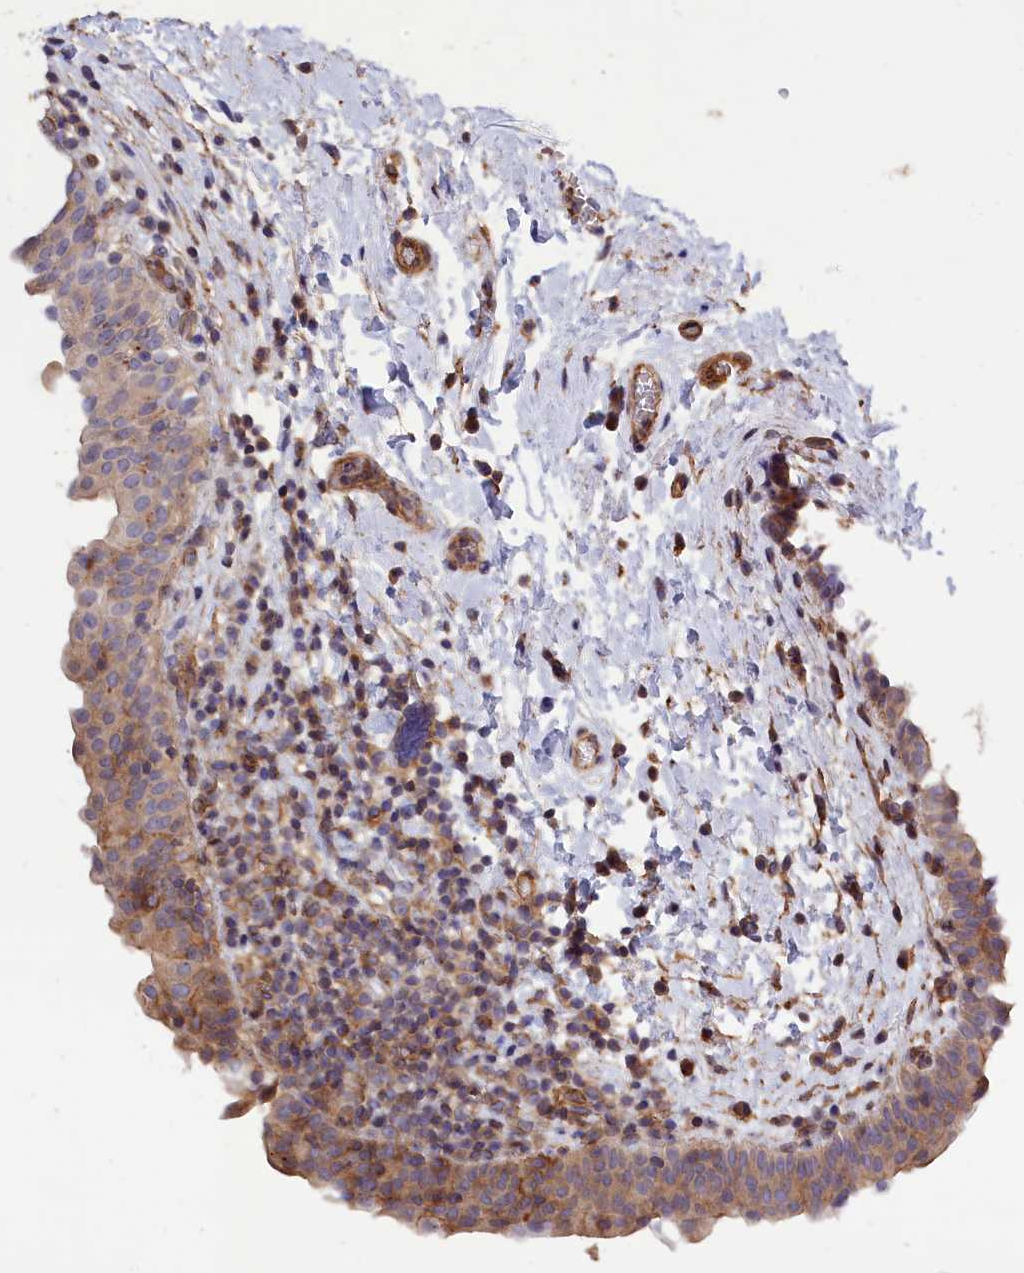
{"staining": {"intensity": "weak", "quantity": "25%-75%", "location": "cytoplasmic/membranous"}, "tissue": "urinary bladder", "cell_type": "Urothelial cells", "image_type": "normal", "snomed": [{"axis": "morphology", "description": "Normal tissue, NOS"}, {"axis": "topography", "description": "Urinary bladder"}], "caption": "High-power microscopy captured an IHC photomicrograph of benign urinary bladder, revealing weak cytoplasmic/membranous staining in approximately 25%-75% of urothelial cells. Using DAB (3,3'-diaminobenzidine) (brown) and hematoxylin (blue) stains, captured at high magnification using brightfield microscopy.", "gene": "ANKRD27", "patient": {"sex": "male", "age": 83}}